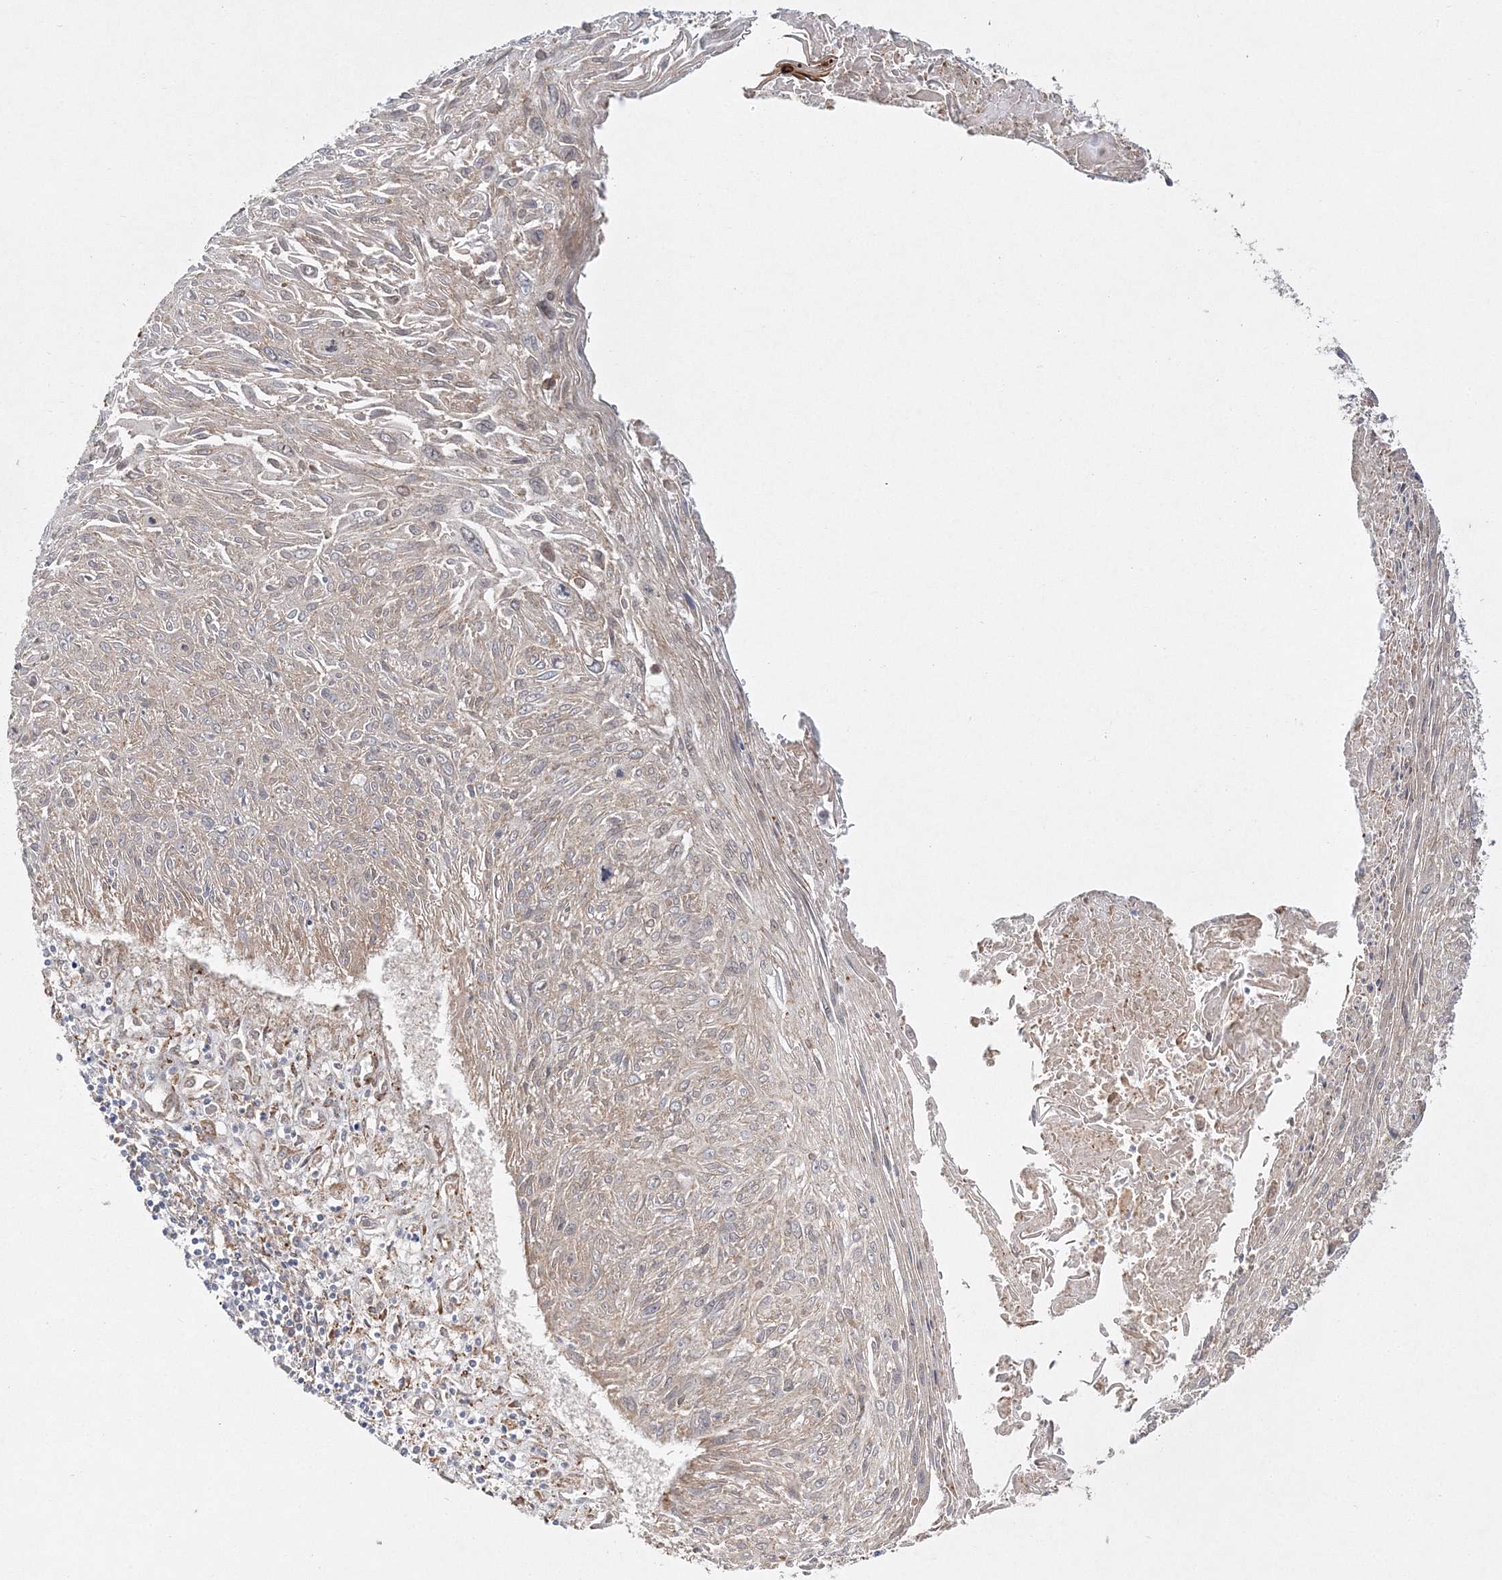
{"staining": {"intensity": "weak", "quantity": "<25%", "location": "cytoplasmic/membranous"}, "tissue": "cervical cancer", "cell_type": "Tumor cells", "image_type": "cancer", "snomed": [{"axis": "morphology", "description": "Squamous cell carcinoma, NOS"}, {"axis": "topography", "description": "Cervix"}], "caption": "Immunohistochemistry (IHC) histopathology image of squamous cell carcinoma (cervical) stained for a protein (brown), which reveals no staining in tumor cells.", "gene": "ZFYVE16", "patient": {"sex": "female", "age": 51}}